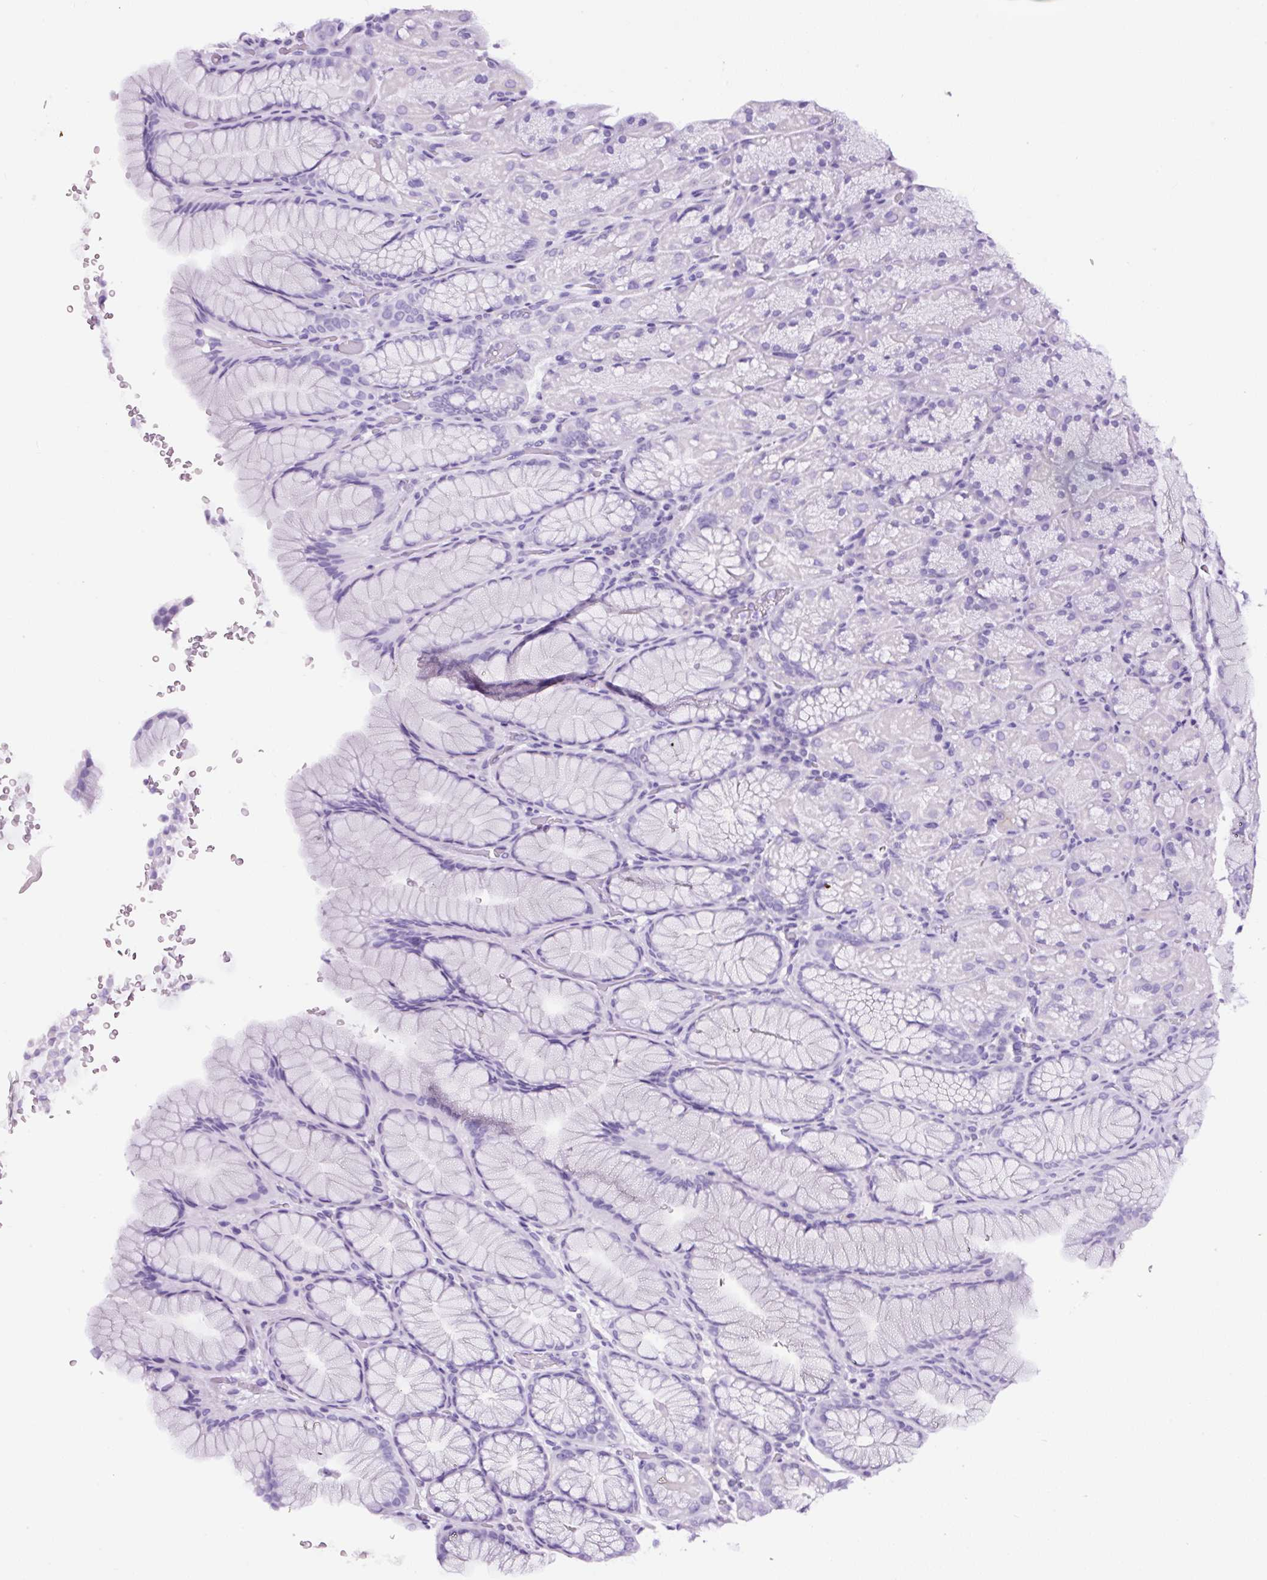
{"staining": {"intensity": "negative", "quantity": "none", "location": "none"}, "tissue": "stomach", "cell_type": "Glandular cells", "image_type": "normal", "snomed": [{"axis": "morphology", "description": "Normal tissue, NOS"}, {"axis": "topography", "description": "Stomach, upper"}, {"axis": "topography", "description": "Stomach, lower"}], "caption": "Image shows no significant protein positivity in glandular cells of unremarkable stomach. (DAB immunohistochemistry, high magnification).", "gene": "TAFA3", "patient": {"sex": "male", "age": 67}}